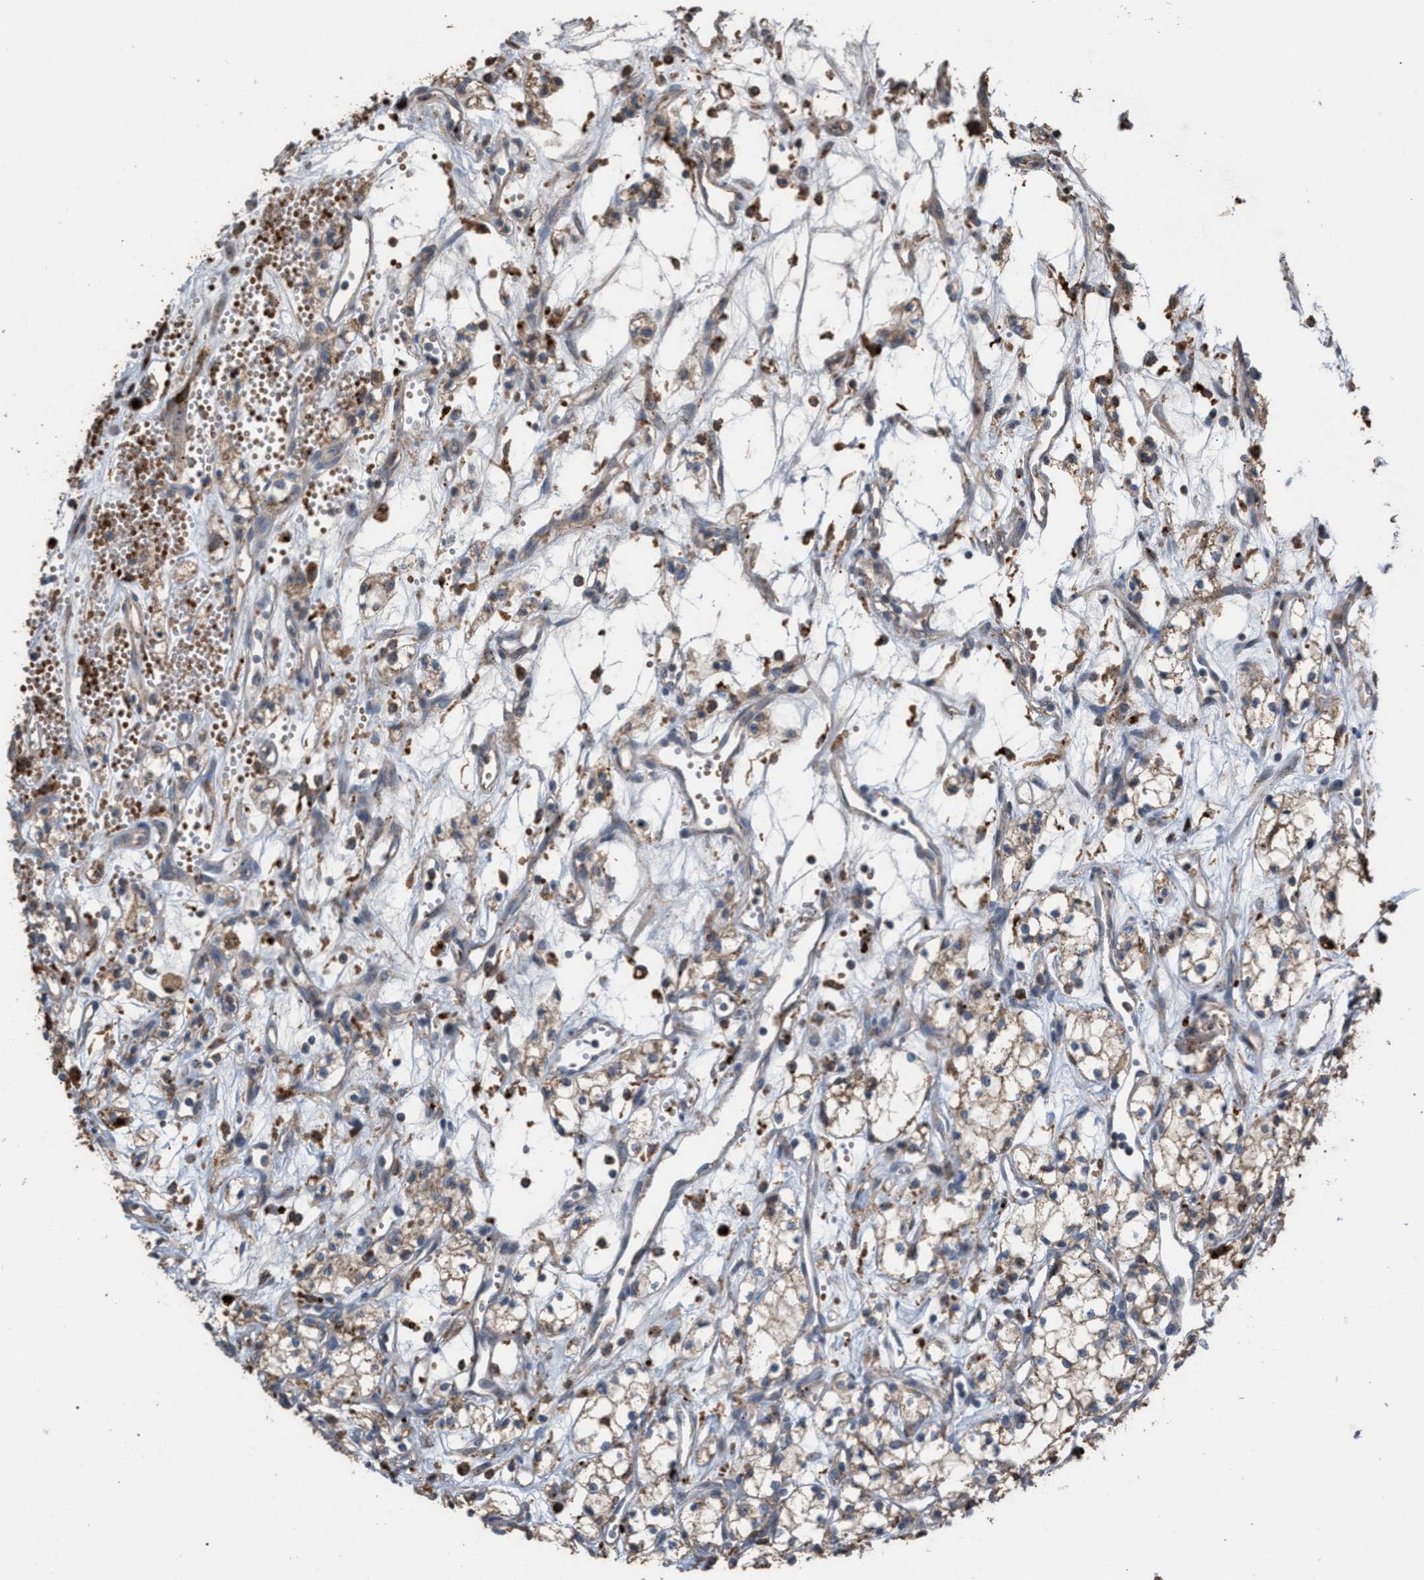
{"staining": {"intensity": "weak", "quantity": ">75%", "location": "cytoplasmic/membranous"}, "tissue": "renal cancer", "cell_type": "Tumor cells", "image_type": "cancer", "snomed": [{"axis": "morphology", "description": "Adenocarcinoma, NOS"}, {"axis": "topography", "description": "Kidney"}], "caption": "Immunohistochemical staining of renal adenocarcinoma demonstrates low levels of weak cytoplasmic/membranous staining in approximately >75% of tumor cells.", "gene": "ELMO3", "patient": {"sex": "male", "age": 59}}